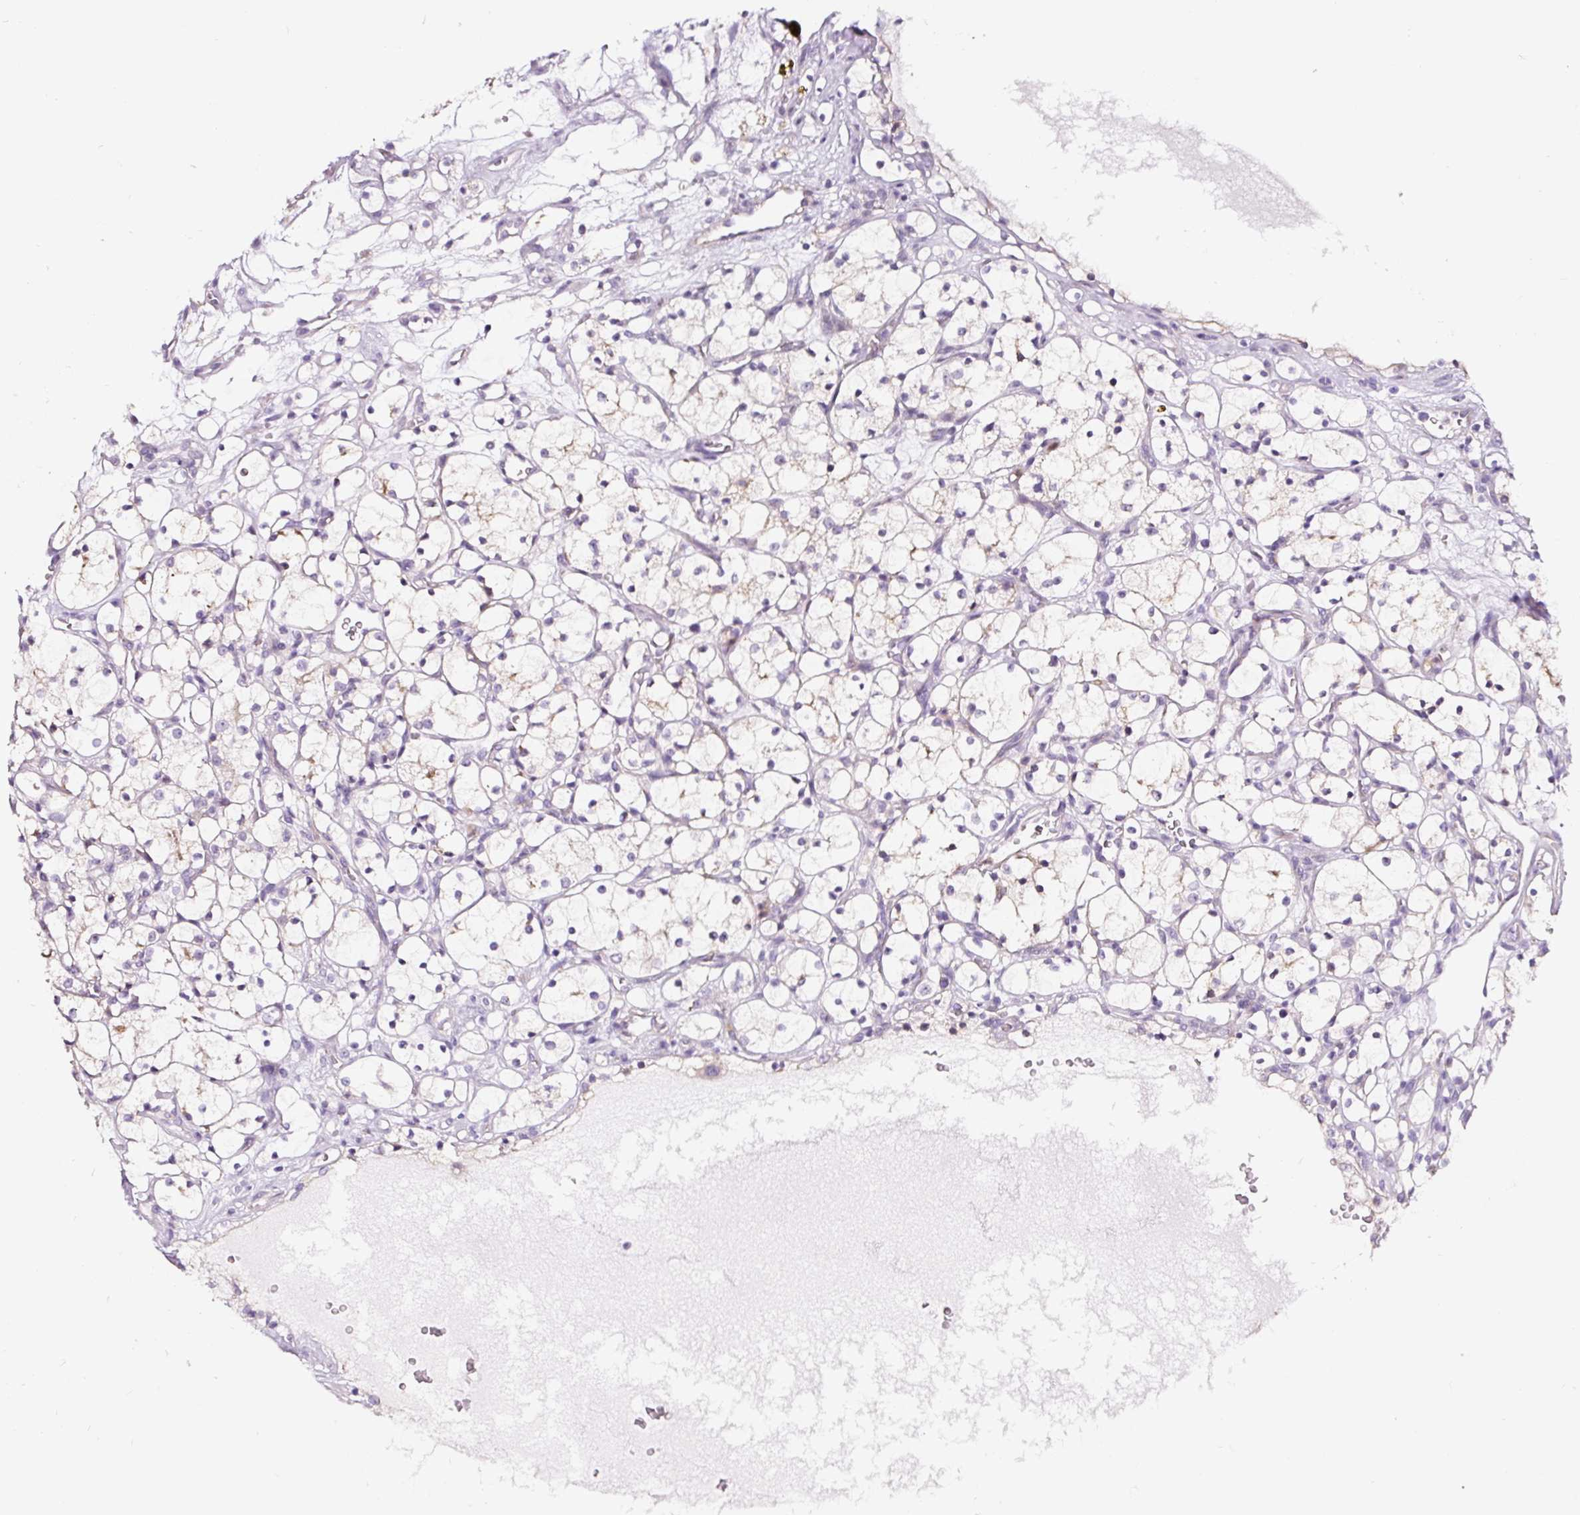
{"staining": {"intensity": "negative", "quantity": "none", "location": "none"}, "tissue": "renal cancer", "cell_type": "Tumor cells", "image_type": "cancer", "snomed": [{"axis": "morphology", "description": "Adenocarcinoma, NOS"}, {"axis": "topography", "description": "Kidney"}], "caption": "High power microscopy micrograph of an IHC micrograph of renal cancer (adenocarcinoma), revealing no significant expression in tumor cells.", "gene": "HPS4", "patient": {"sex": "female", "age": 69}}